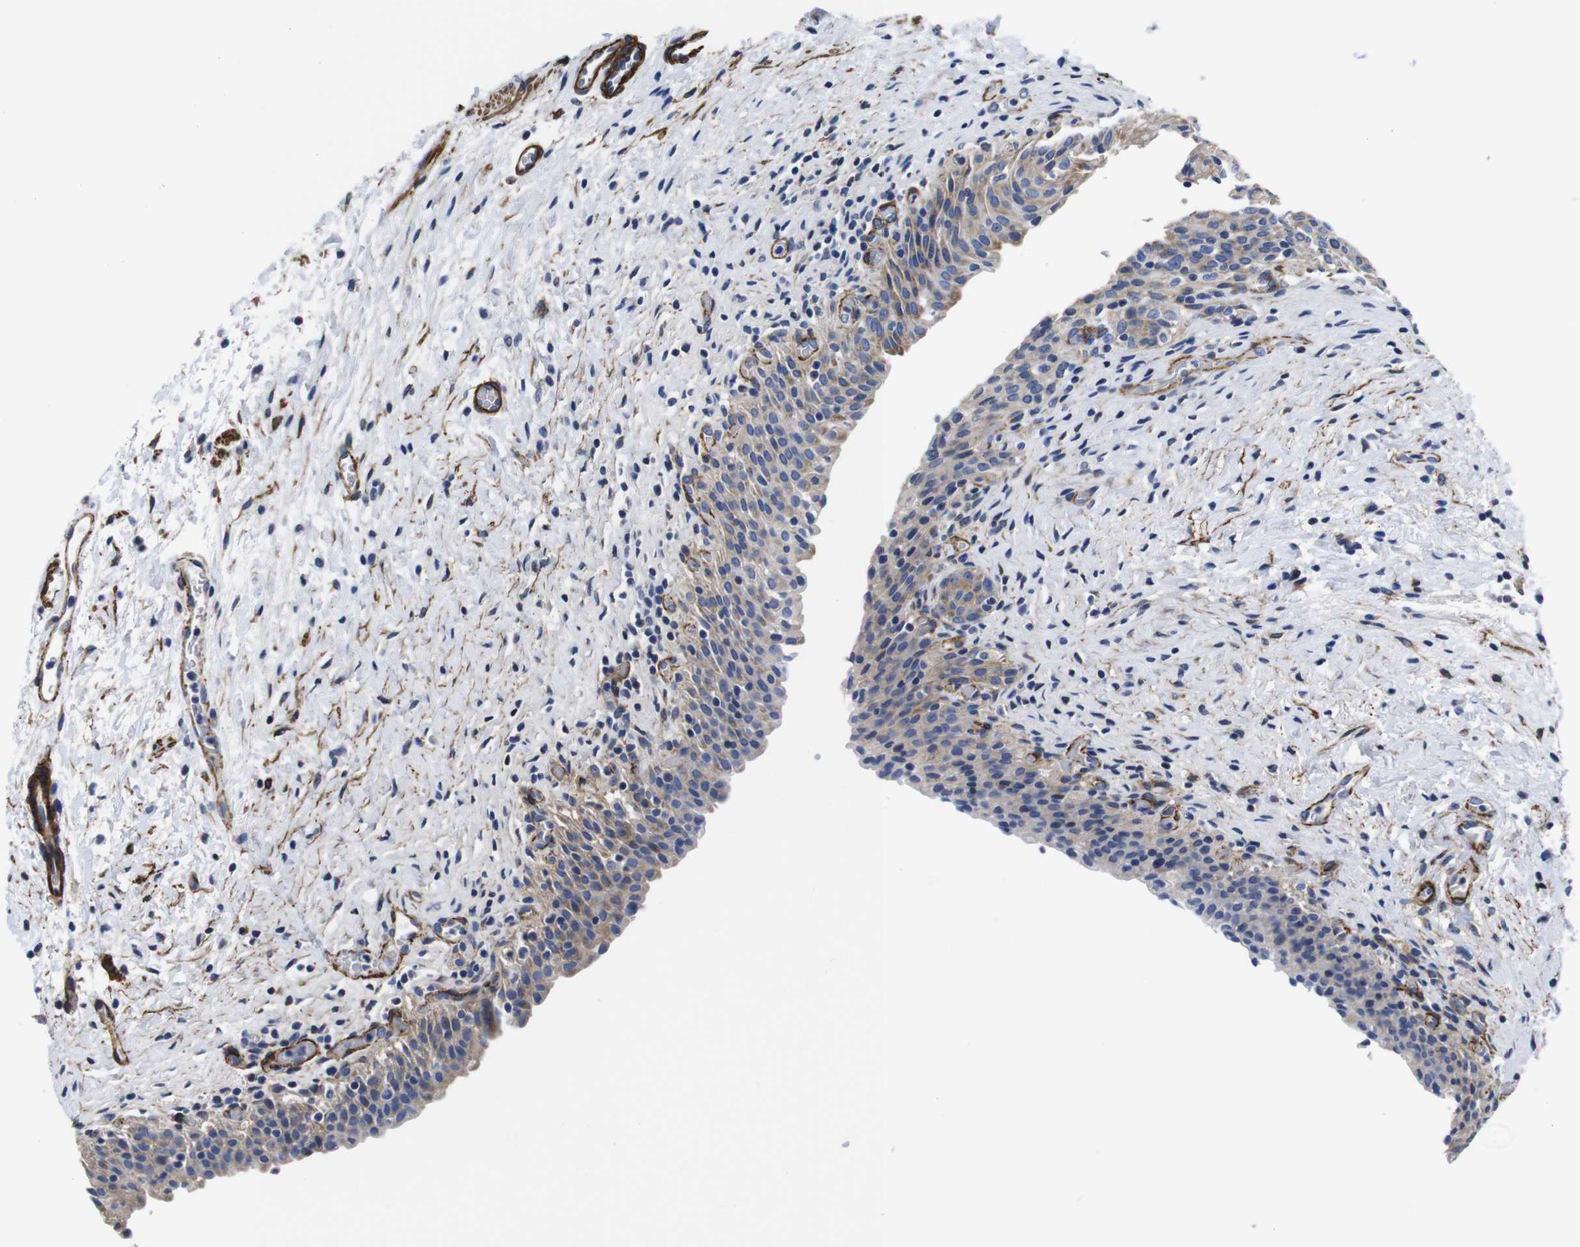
{"staining": {"intensity": "weak", "quantity": "25%-75%", "location": "cytoplasmic/membranous"}, "tissue": "urinary bladder", "cell_type": "Urothelial cells", "image_type": "normal", "snomed": [{"axis": "morphology", "description": "Normal tissue, NOS"}, {"axis": "topography", "description": "Urinary bladder"}], "caption": "This histopathology image displays normal urinary bladder stained with immunohistochemistry to label a protein in brown. The cytoplasmic/membranous of urothelial cells show weak positivity for the protein. Nuclei are counter-stained blue.", "gene": "WNT10A", "patient": {"sex": "male", "age": 51}}